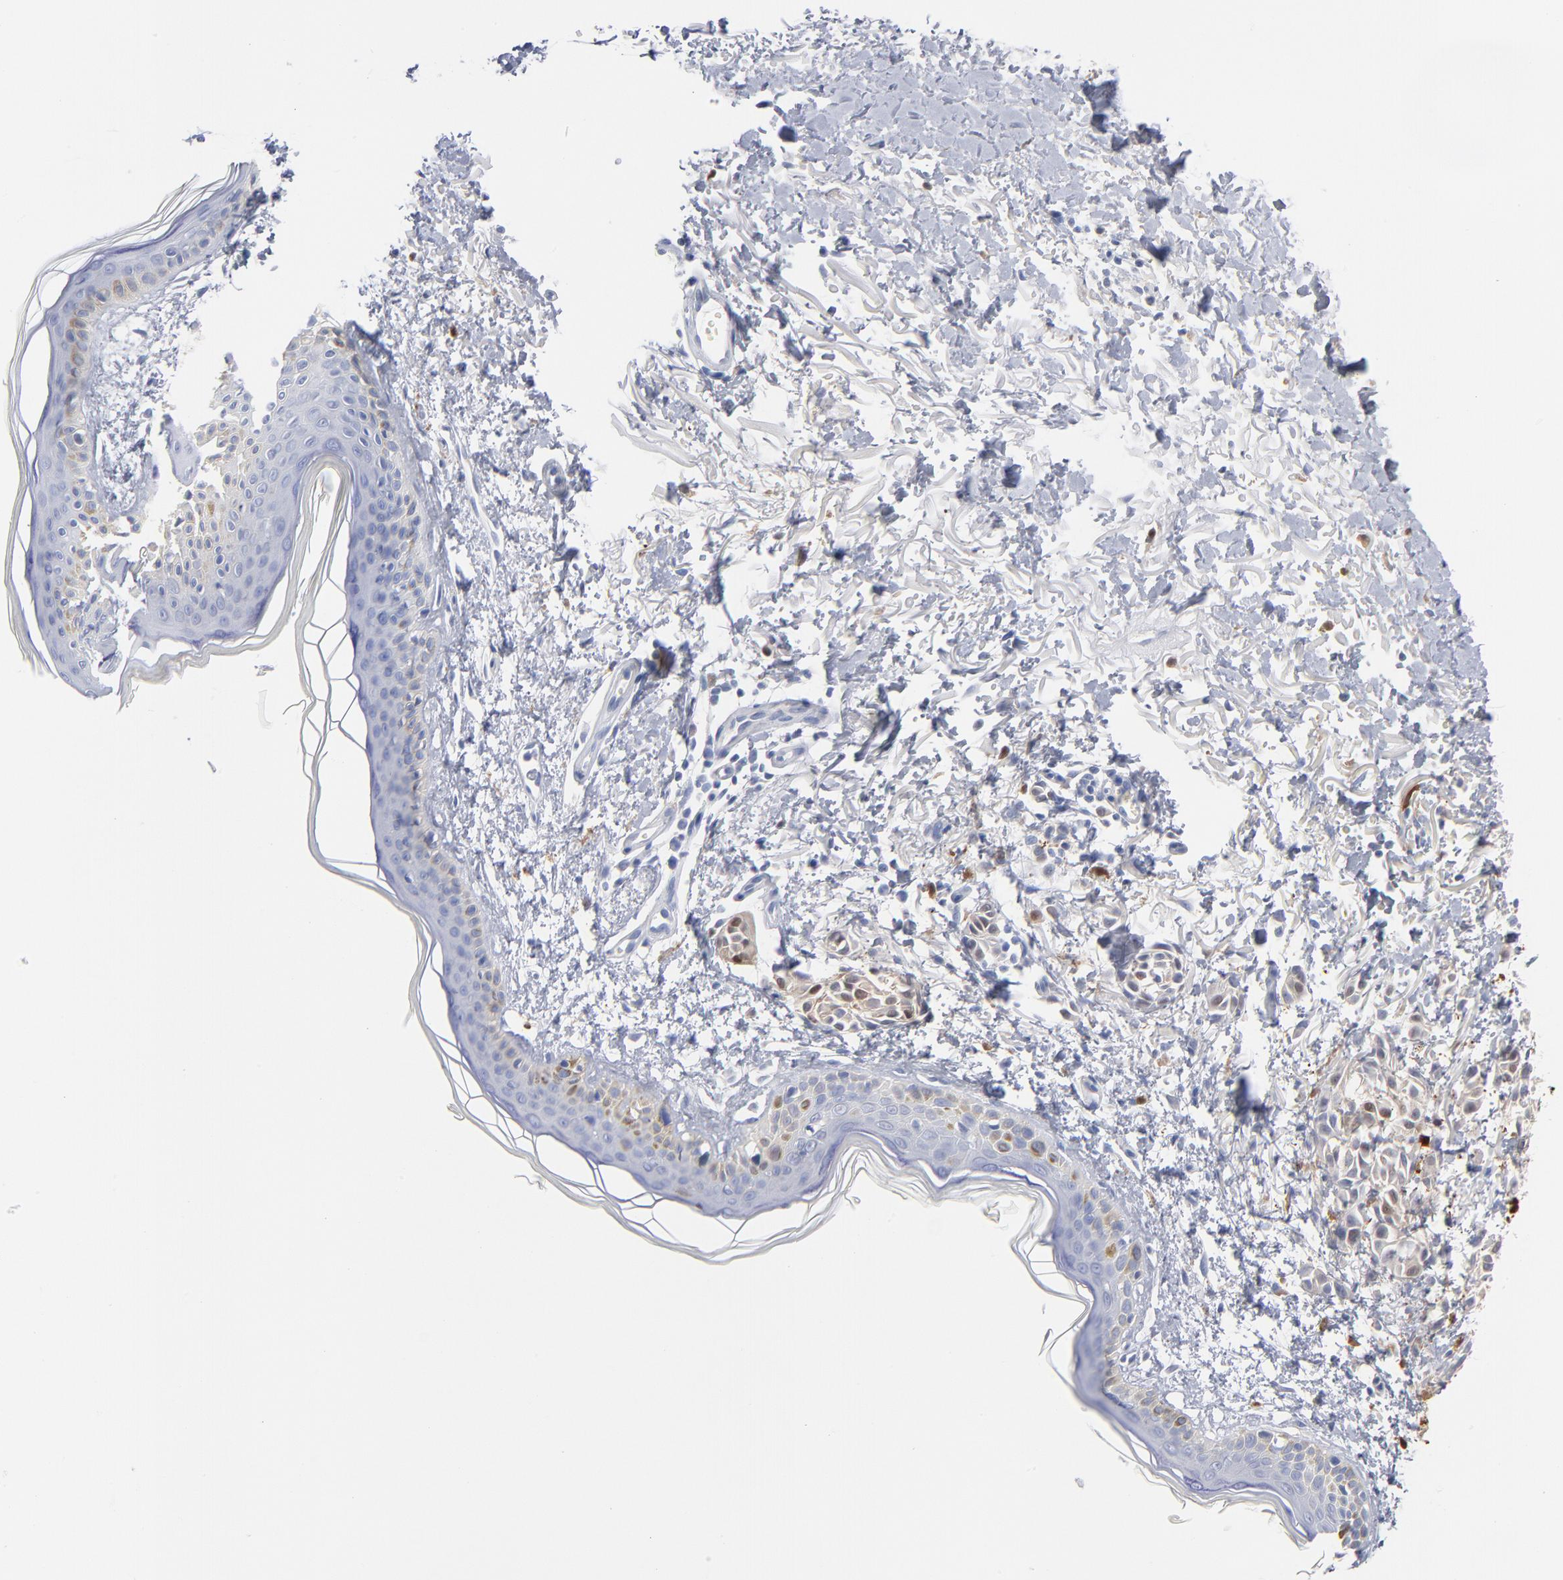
{"staining": {"intensity": "weak", "quantity": ">75%", "location": "cytoplasmic/membranous"}, "tissue": "melanoma", "cell_type": "Tumor cells", "image_type": "cancer", "snomed": [{"axis": "morphology", "description": "Malignant melanoma, NOS"}, {"axis": "topography", "description": "Skin"}], "caption": "Tumor cells demonstrate weak cytoplasmic/membranous positivity in about >75% of cells in melanoma.", "gene": "IFIT2", "patient": {"sex": "male", "age": 76}}